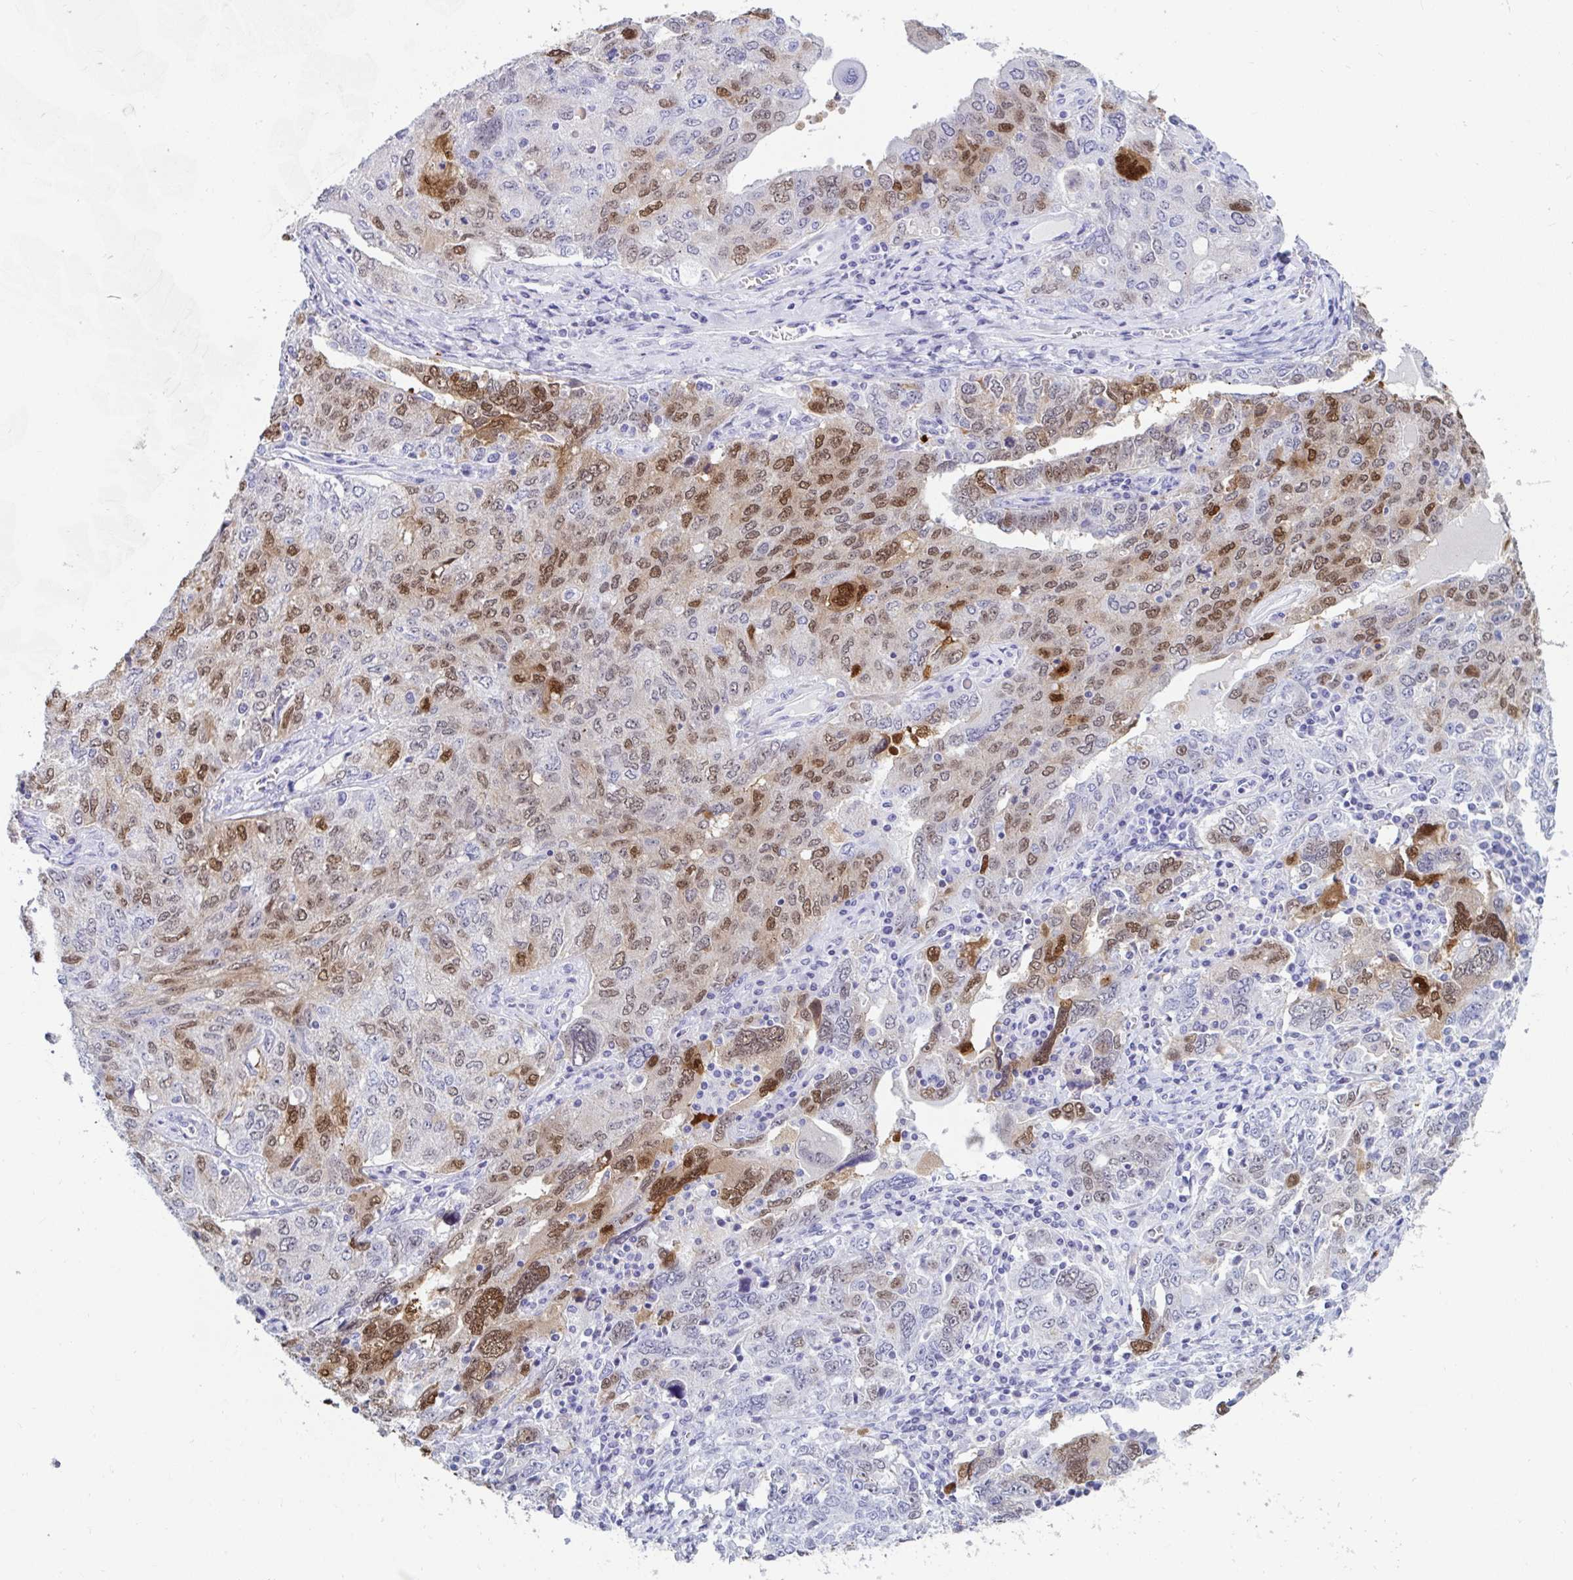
{"staining": {"intensity": "moderate", "quantity": "25%-75%", "location": "cytoplasmic/membranous,nuclear"}, "tissue": "ovarian cancer", "cell_type": "Tumor cells", "image_type": "cancer", "snomed": [{"axis": "morphology", "description": "Carcinoma, endometroid"}, {"axis": "topography", "description": "Ovary"}], "caption": "Brown immunohistochemical staining in human endometroid carcinoma (ovarian) reveals moderate cytoplasmic/membranous and nuclear expression in about 25%-75% of tumor cells.", "gene": "GKN2", "patient": {"sex": "female", "age": 62}}